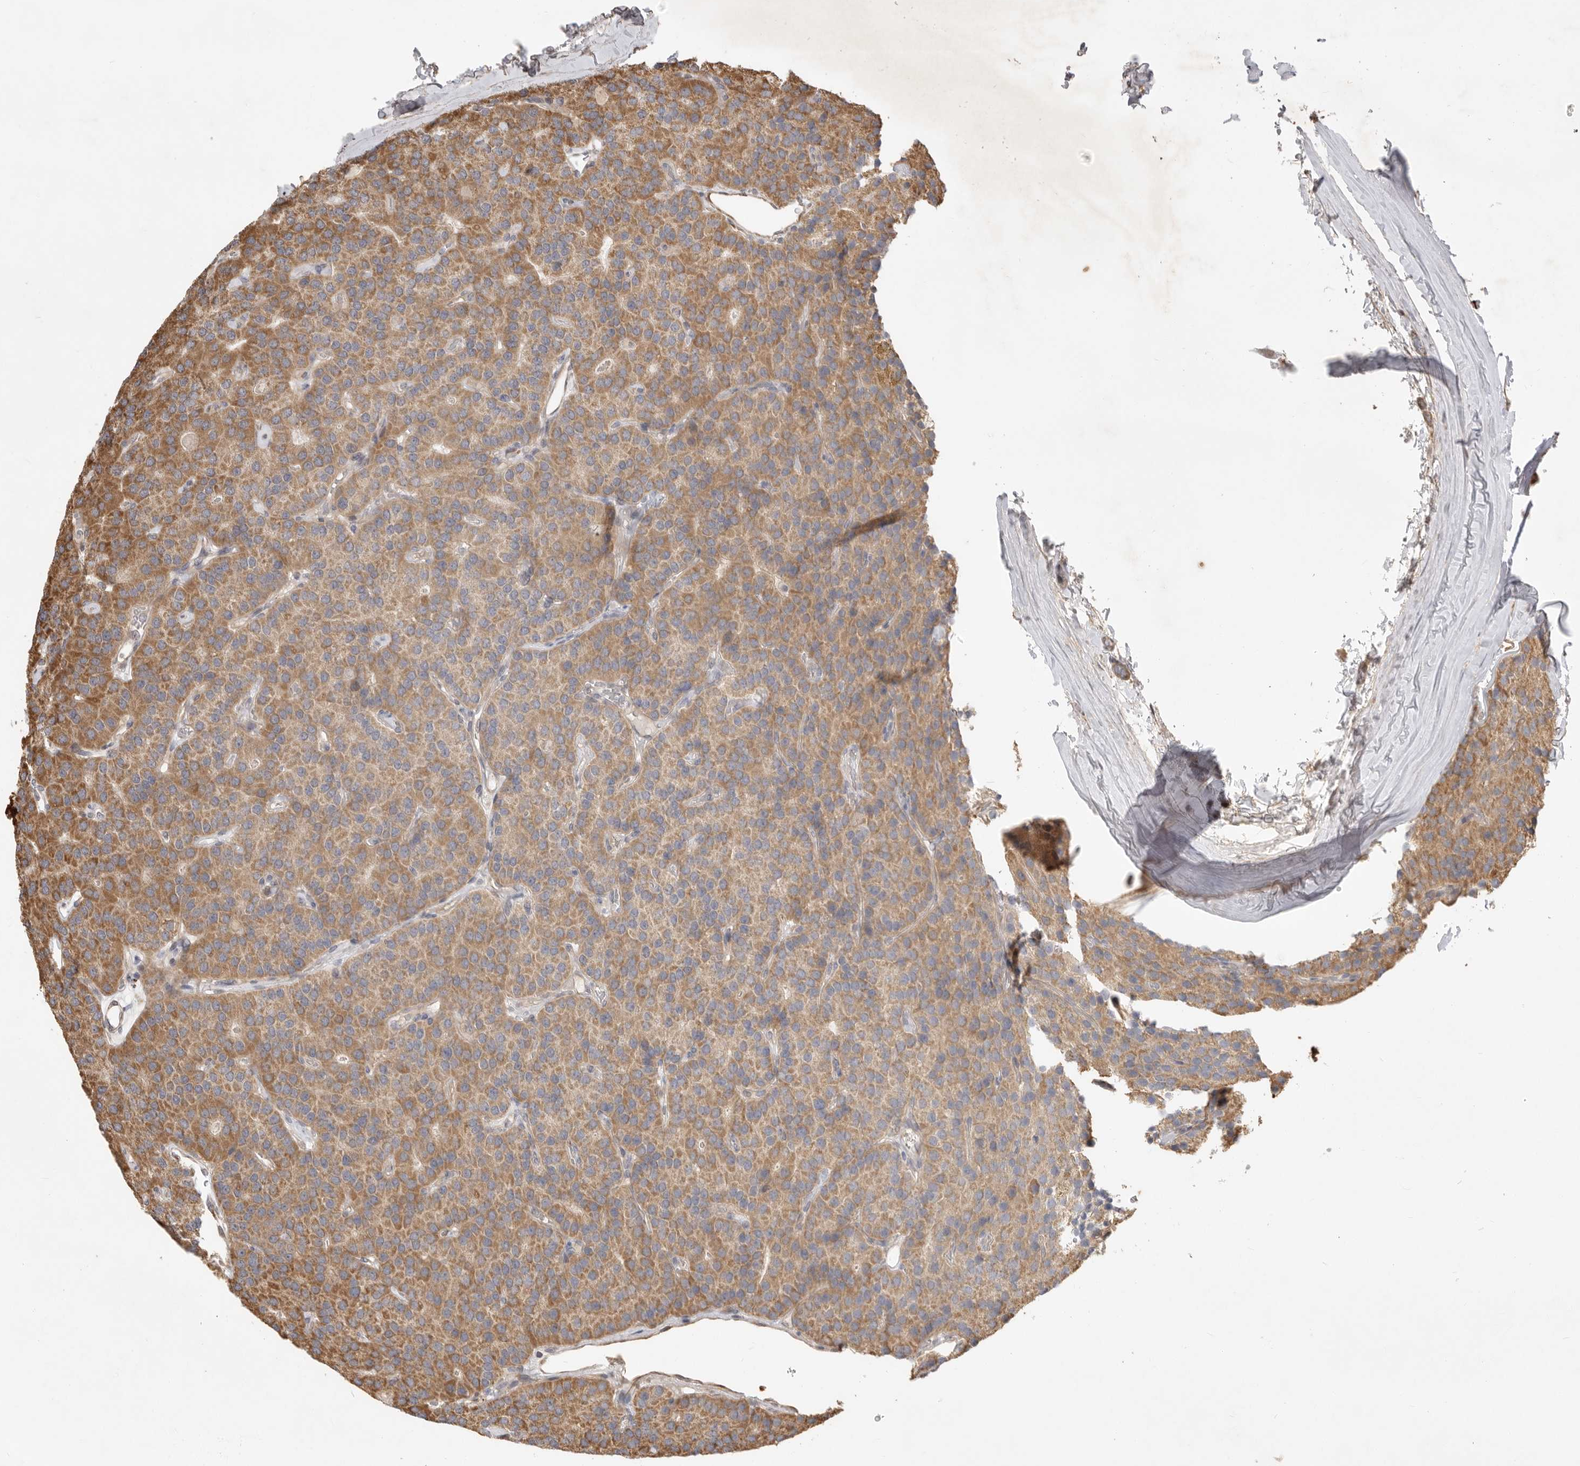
{"staining": {"intensity": "moderate", "quantity": "25%-75%", "location": "cytoplasmic/membranous"}, "tissue": "parathyroid gland", "cell_type": "Glandular cells", "image_type": "normal", "snomed": [{"axis": "morphology", "description": "Normal tissue, NOS"}, {"axis": "morphology", "description": "Adenoma, NOS"}, {"axis": "topography", "description": "Parathyroid gland"}], "caption": "DAB (3,3'-diaminobenzidine) immunohistochemical staining of normal human parathyroid gland displays moderate cytoplasmic/membranous protein staining in about 25%-75% of glandular cells. (DAB = brown stain, brightfield microscopy at high magnification).", "gene": "DPH7", "patient": {"sex": "female", "age": 86}}